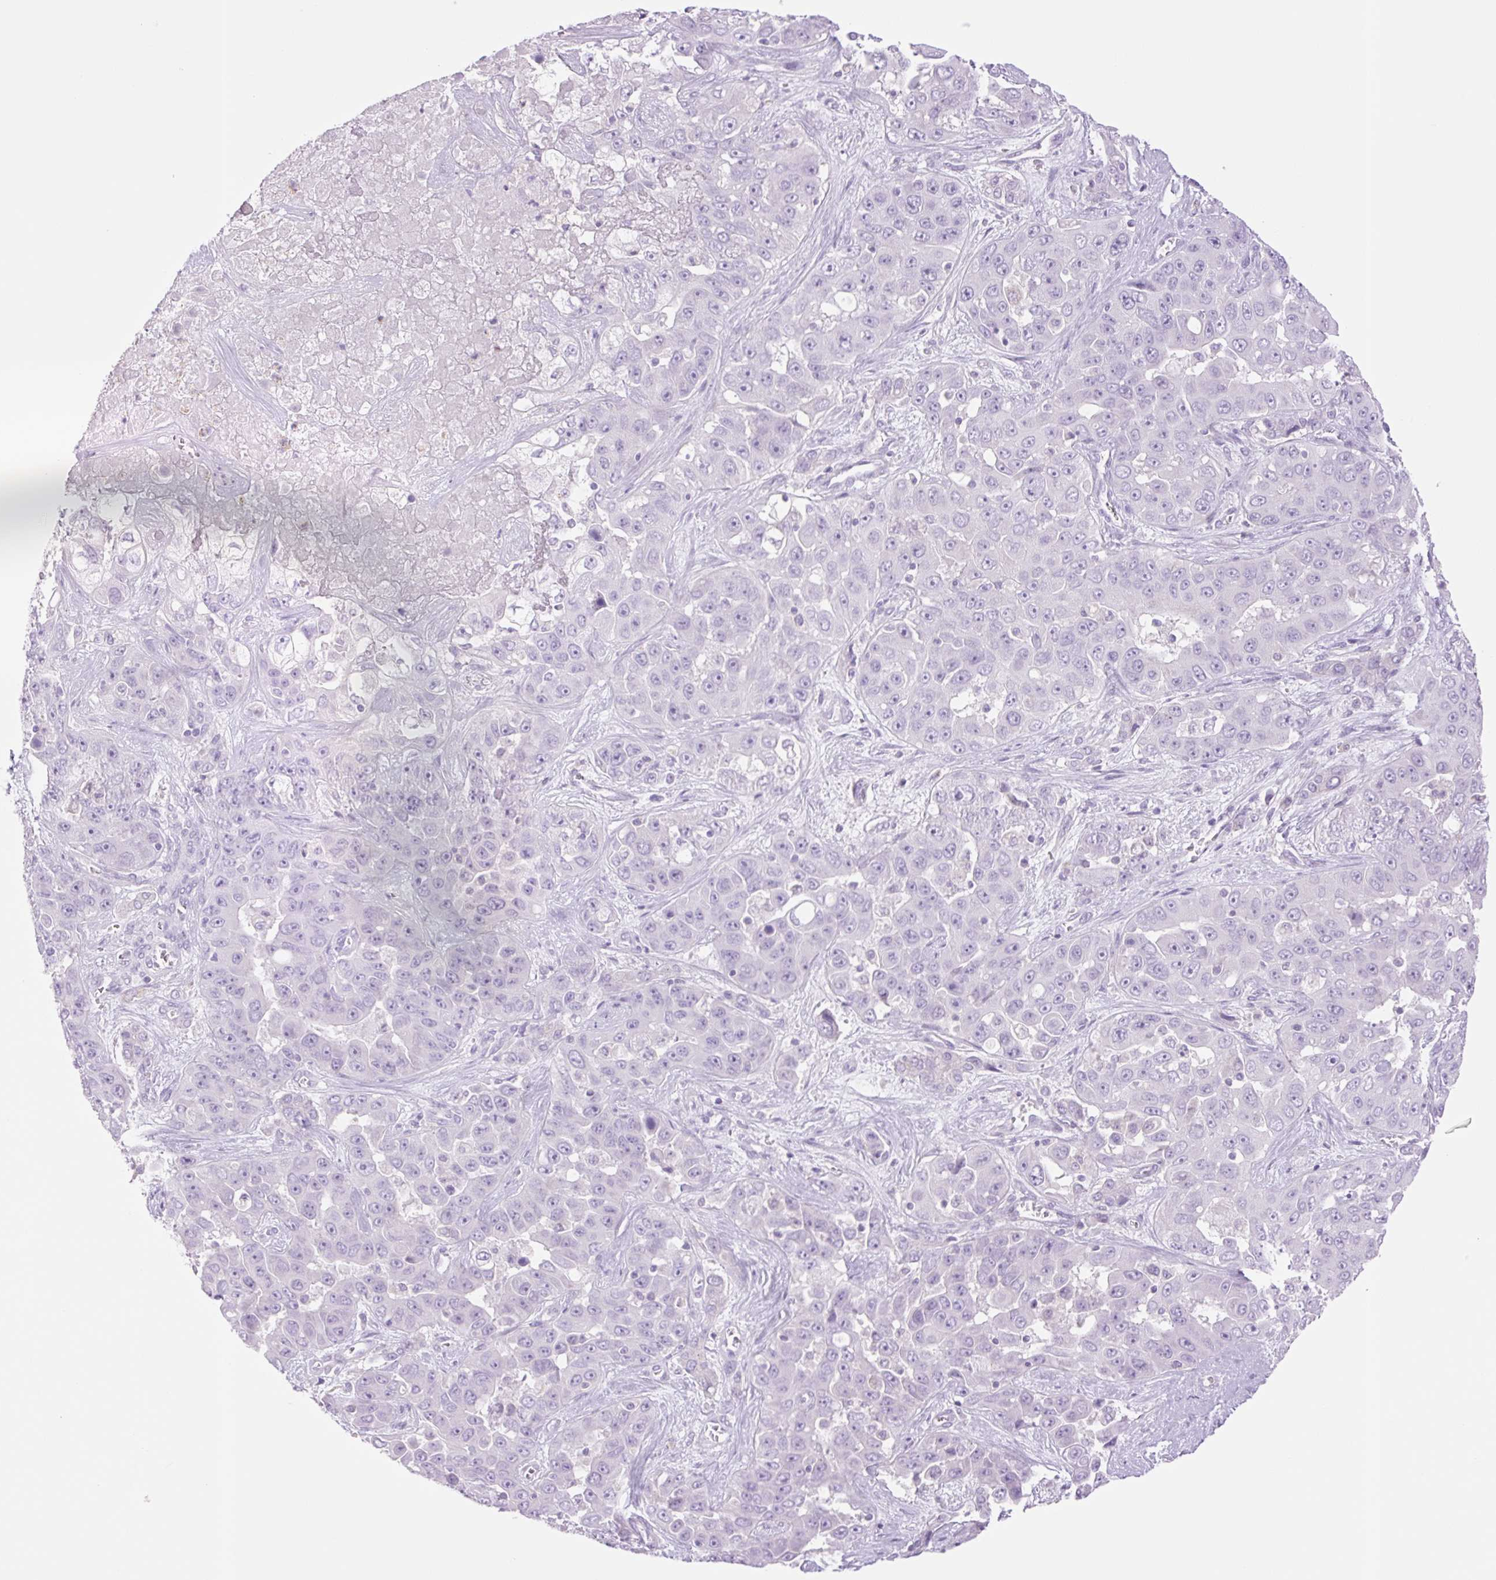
{"staining": {"intensity": "negative", "quantity": "none", "location": "none"}, "tissue": "liver cancer", "cell_type": "Tumor cells", "image_type": "cancer", "snomed": [{"axis": "morphology", "description": "Cholangiocarcinoma"}, {"axis": "topography", "description": "Liver"}], "caption": "Liver cancer (cholangiocarcinoma) was stained to show a protein in brown. There is no significant expression in tumor cells.", "gene": "TBX15", "patient": {"sex": "female", "age": 52}}